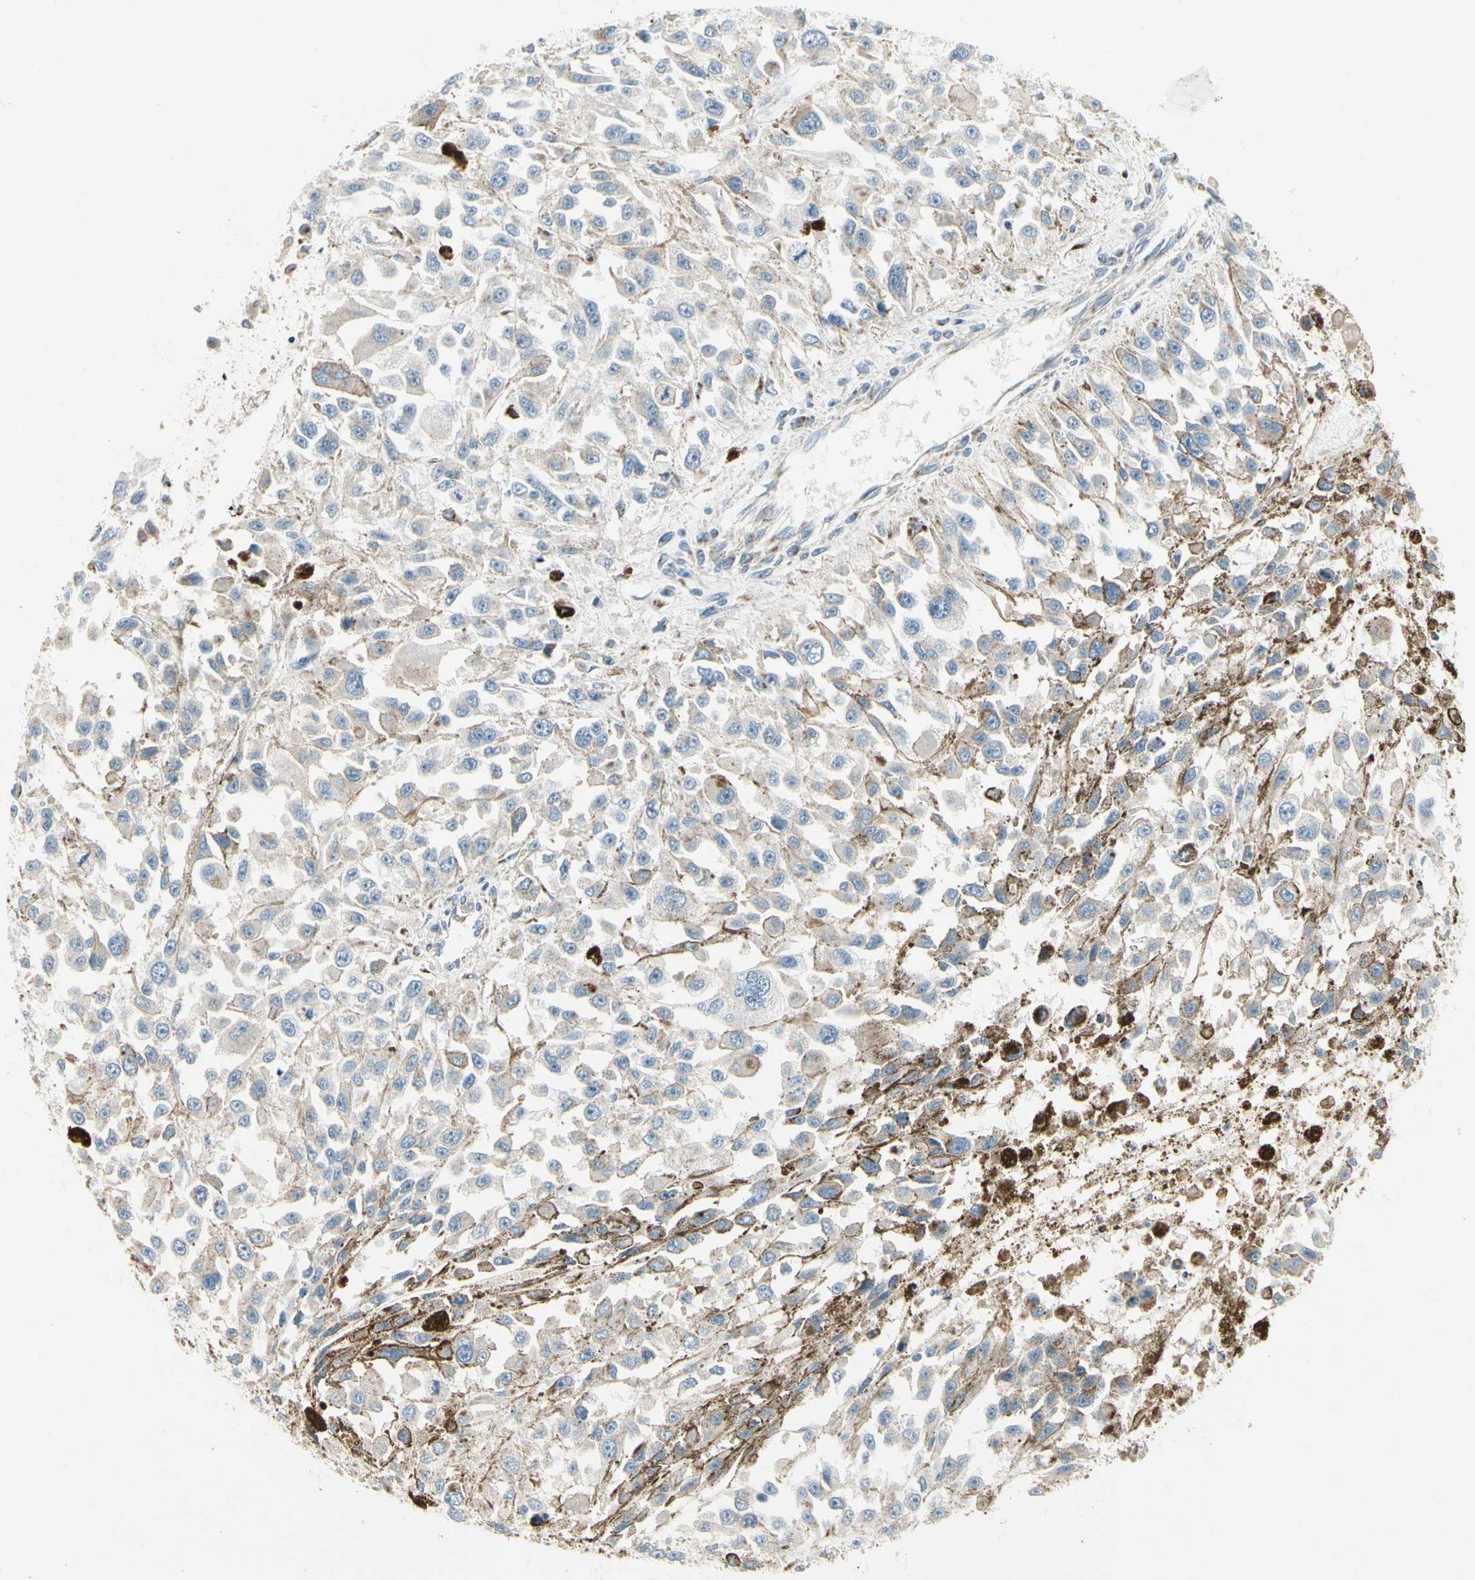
{"staining": {"intensity": "weak", "quantity": "<25%", "location": "cytoplasmic/membranous"}, "tissue": "melanoma", "cell_type": "Tumor cells", "image_type": "cancer", "snomed": [{"axis": "morphology", "description": "Malignant melanoma, Metastatic site"}, {"axis": "topography", "description": "Lymph node"}], "caption": "Tumor cells show no significant protein staining in melanoma.", "gene": "ABCA3", "patient": {"sex": "male", "age": 59}}